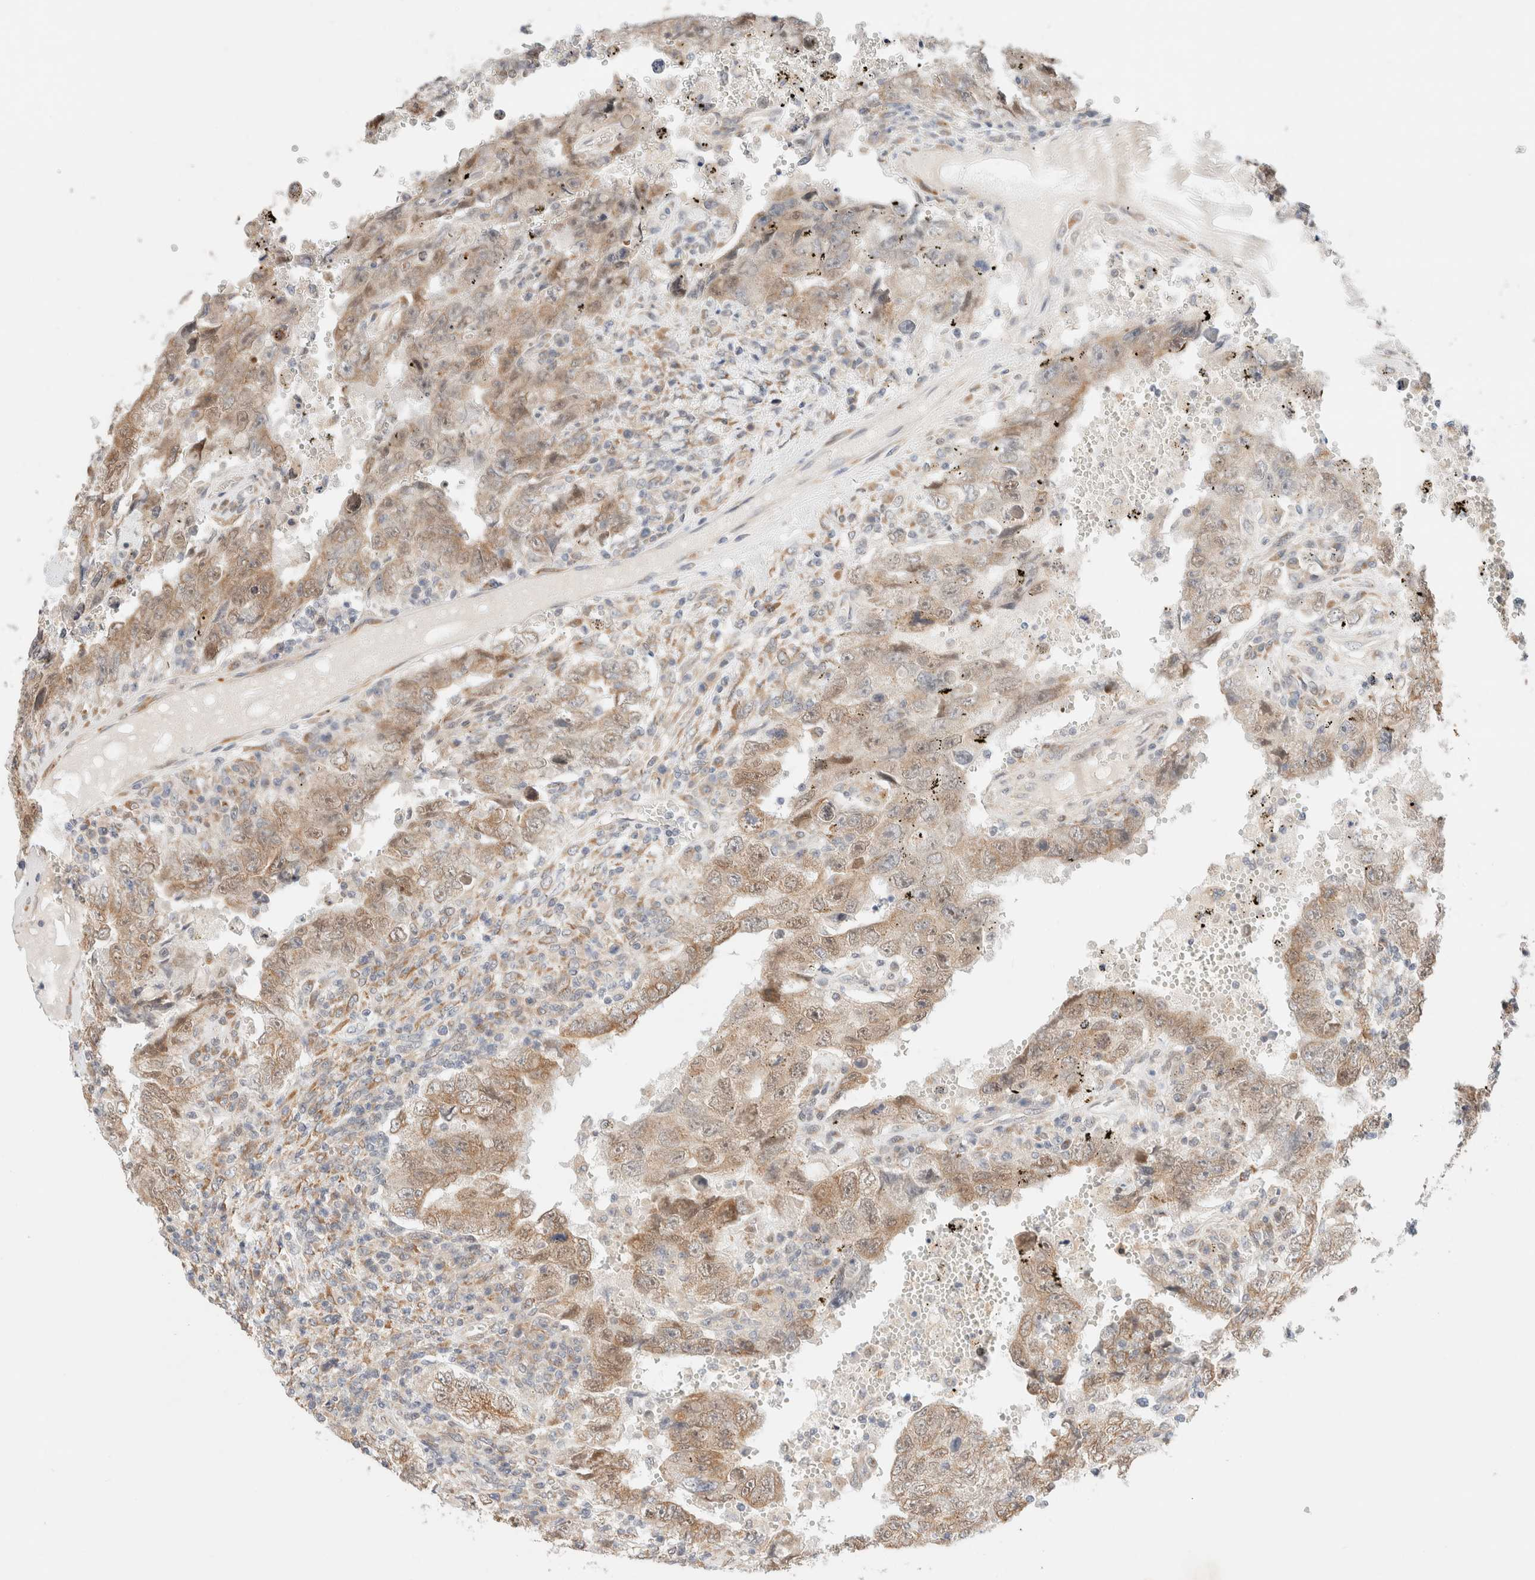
{"staining": {"intensity": "moderate", "quantity": ">75%", "location": "cytoplasmic/membranous,nuclear"}, "tissue": "testis cancer", "cell_type": "Tumor cells", "image_type": "cancer", "snomed": [{"axis": "morphology", "description": "Carcinoma, Embryonal, NOS"}, {"axis": "topography", "description": "Testis"}], "caption": "Immunohistochemical staining of testis embryonal carcinoma shows medium levels of moderate cytoplasmic/membranous and nuclear protein staining in approximately >75% of tumor cells. The staining was performed using DAB (3,3'-diaminobenzidine), with brown indicating positive protein expression. Nuclei are stained blue with hematoxylin.", "gene": "RRP15", "patient": {"sex": "male", "age": 26}}